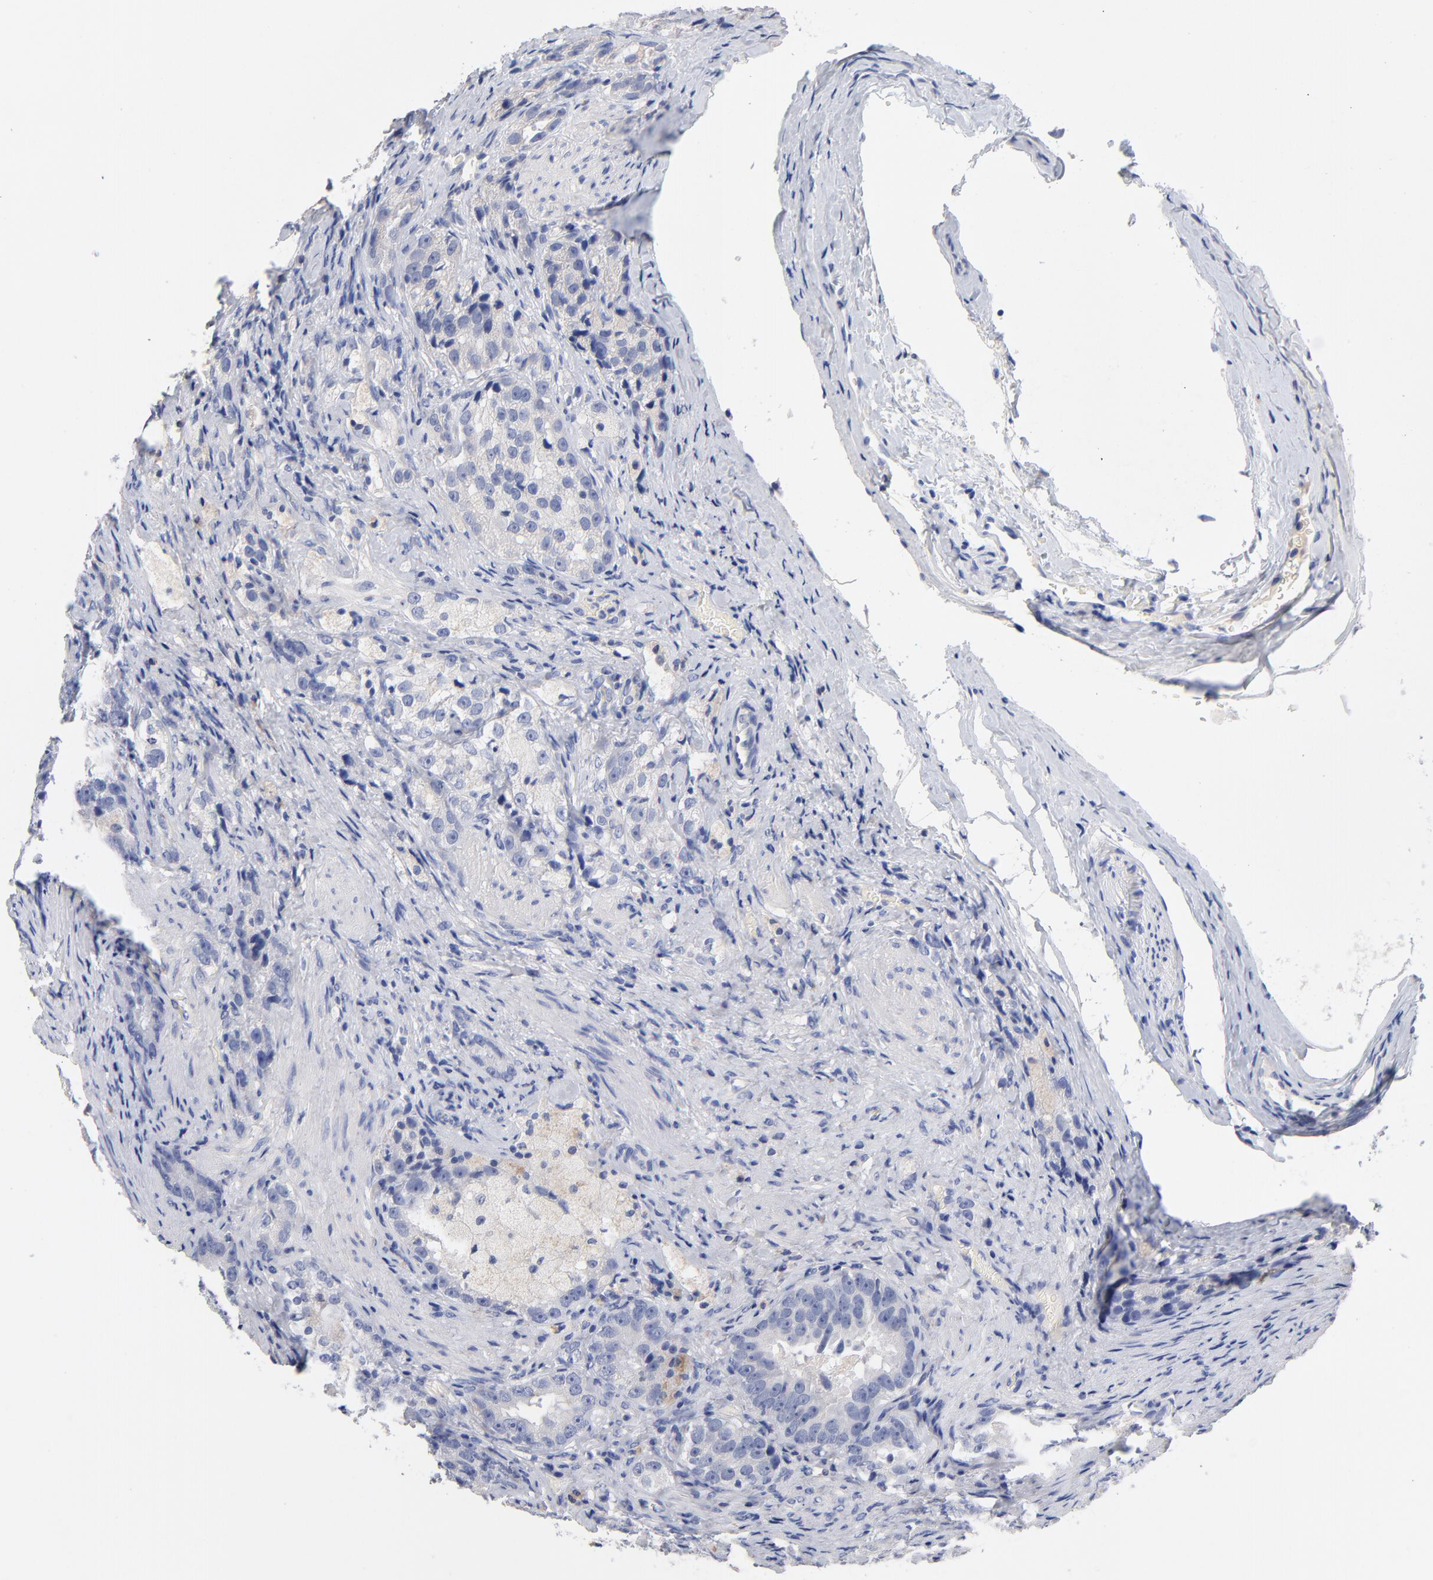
{"staining": {"intensity": "weak", "quantity": "<25%", "location": "cytoplasmic/membranous"}, "tissue": "prostate cancer", "cell_type": "Tumor cells", "image_type": "cancer", "snomed": [{"axis": "morphology", "description": "Adenocarcinoma, High grade"}, {"axis": "topography", "description": "Prostate"}], "caption": "Protein analysis of prostate cancer (high-grade adenocarcinoma) demonstrates no significant expression in tumor cells. The staining is performed using DAB (3,3'-diaminobenzidine) brown chromogen with nuclei counter-stained in using hematoxylin.", "gene": "CPS1", "patient": {"sex": "male", "age": 63}}